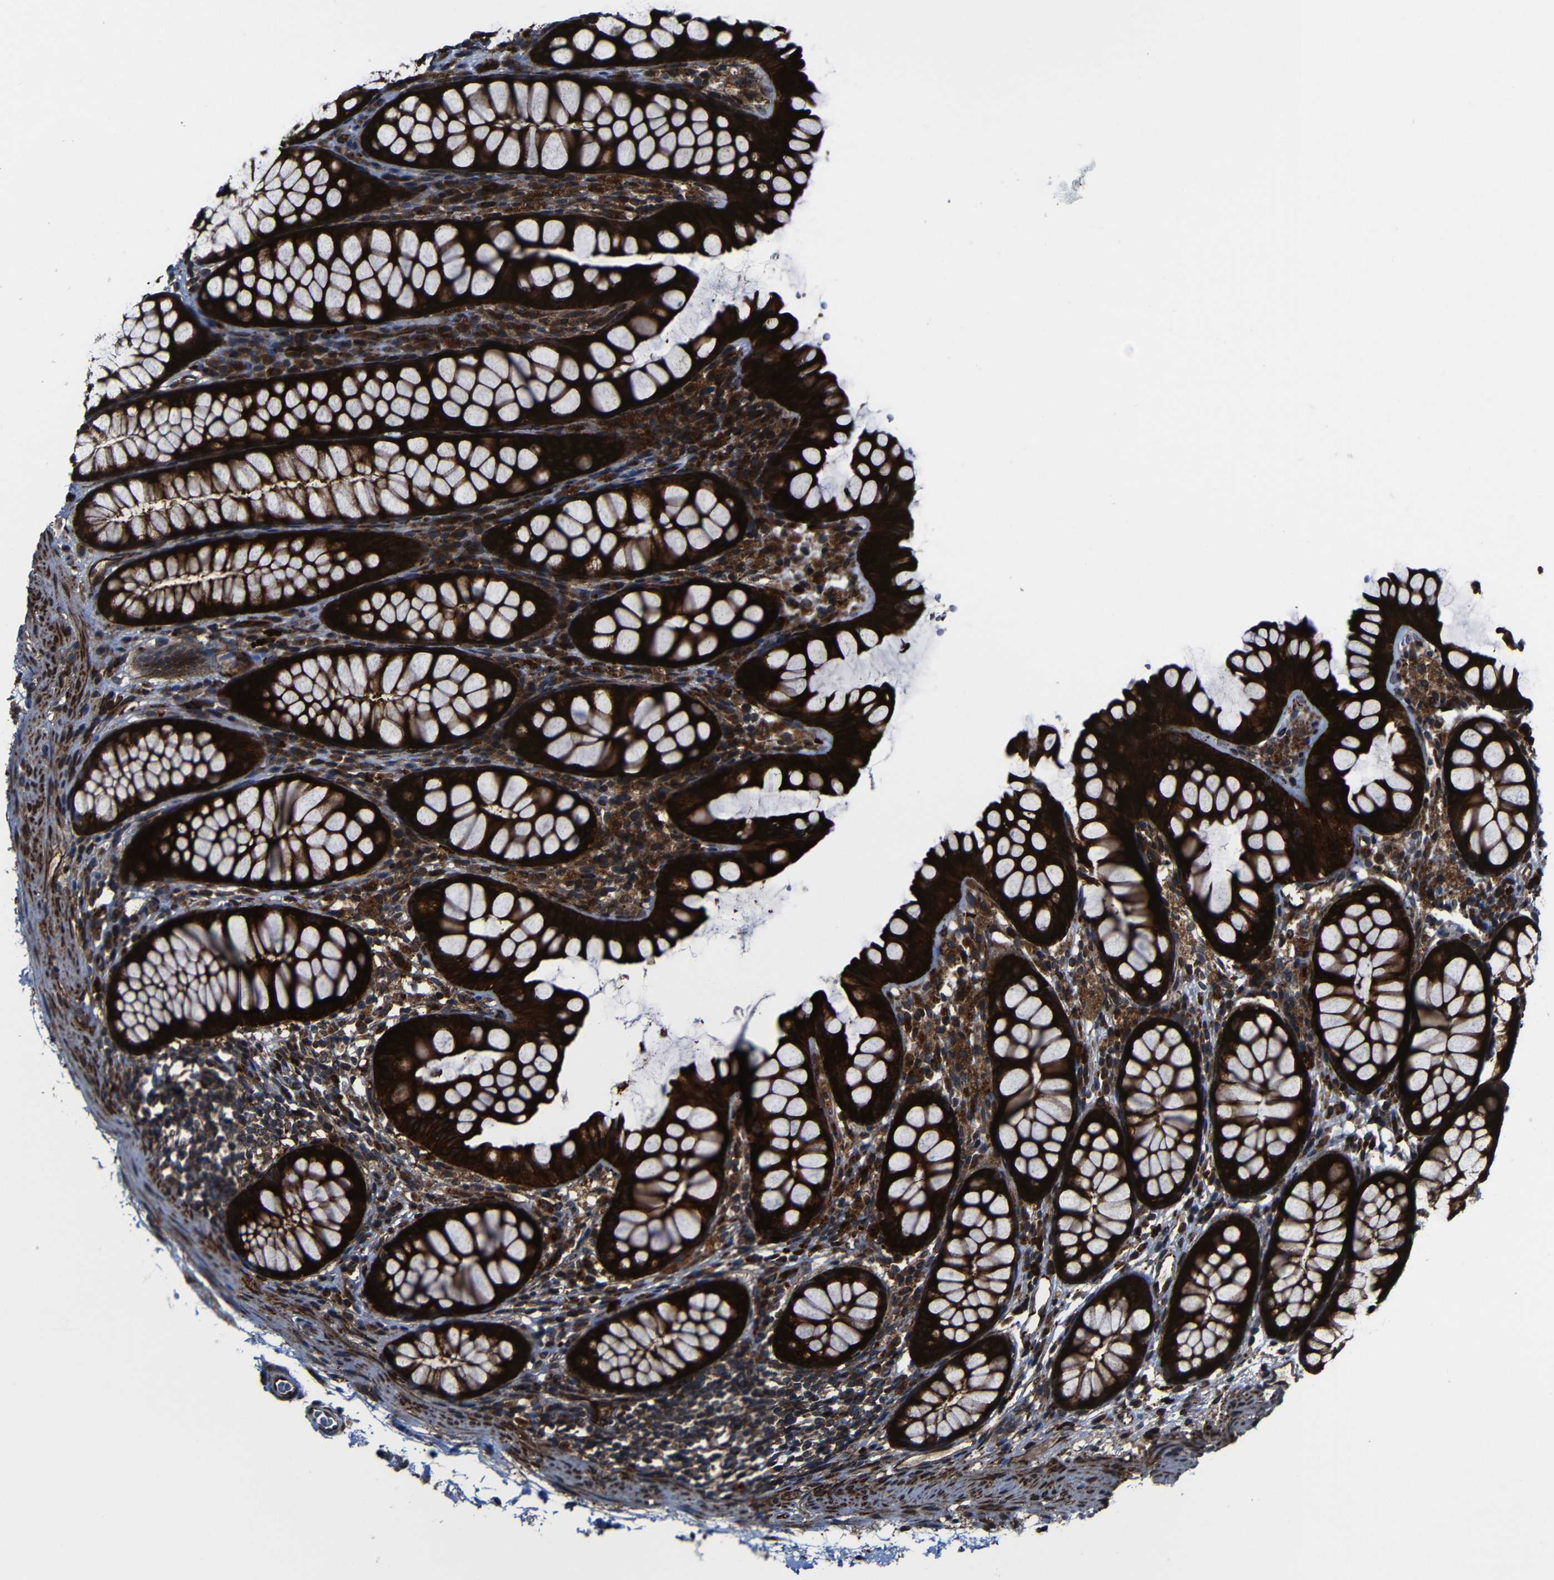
{"staining": {"intensity": "strong", "quantity": ">75%", "location": "cytoplasmic/membranous"}, "tissue": "colon", "cell_type": "Endothelial cells", "image_type": "normal", "snomed": [{"axis": "morphology", "description": "Normal tissue, NOS"}, {"axis": "topography", "description": "Colon"}], "caption": "Protein staining of benign colon exhibits strong cytoplasmic/membranous positivity in about >75% of endothelial cells.", "gene": "KIAA0513", "patient": {"sex": "female", "age": 55}}